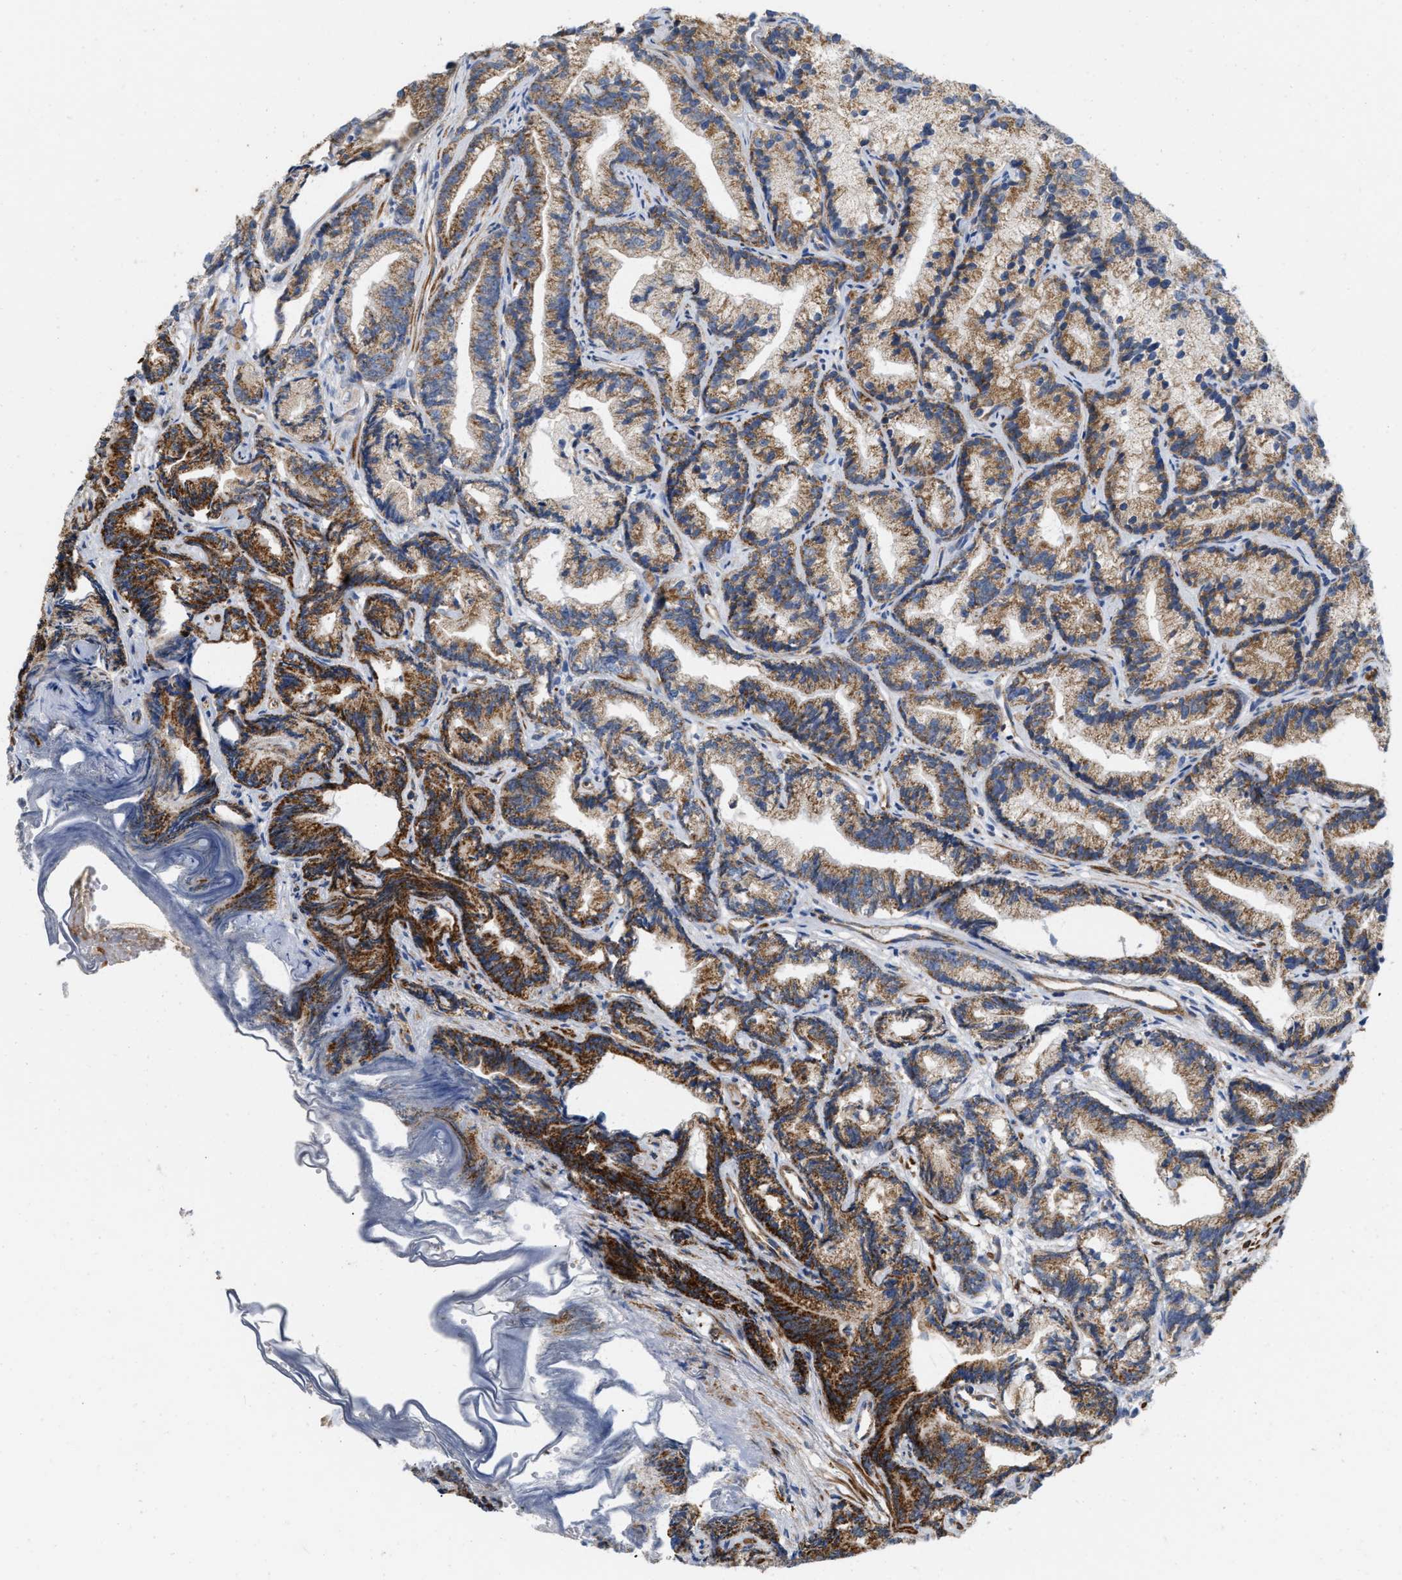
{"staining": {"intensity": "strong", "quantity": ">75%", "location": "cytoplasmic/membranous"}, "tissue": "prostate cancer", "cell_type": "Tumor cells", "image_type": "cancer", "snomed": [{"axis": "morphology", "description": "Adenocarcinoma, Low grade"}, {"axis": "topography", "description": "Prostate"}], "caption": "Prostate cancer stained with IHC exhibits strong cytoplasmic/membranous positivity in about >75% of tumor cells.", "gene": "GRB10", "patient": {"sex": "male", "age": 89}}